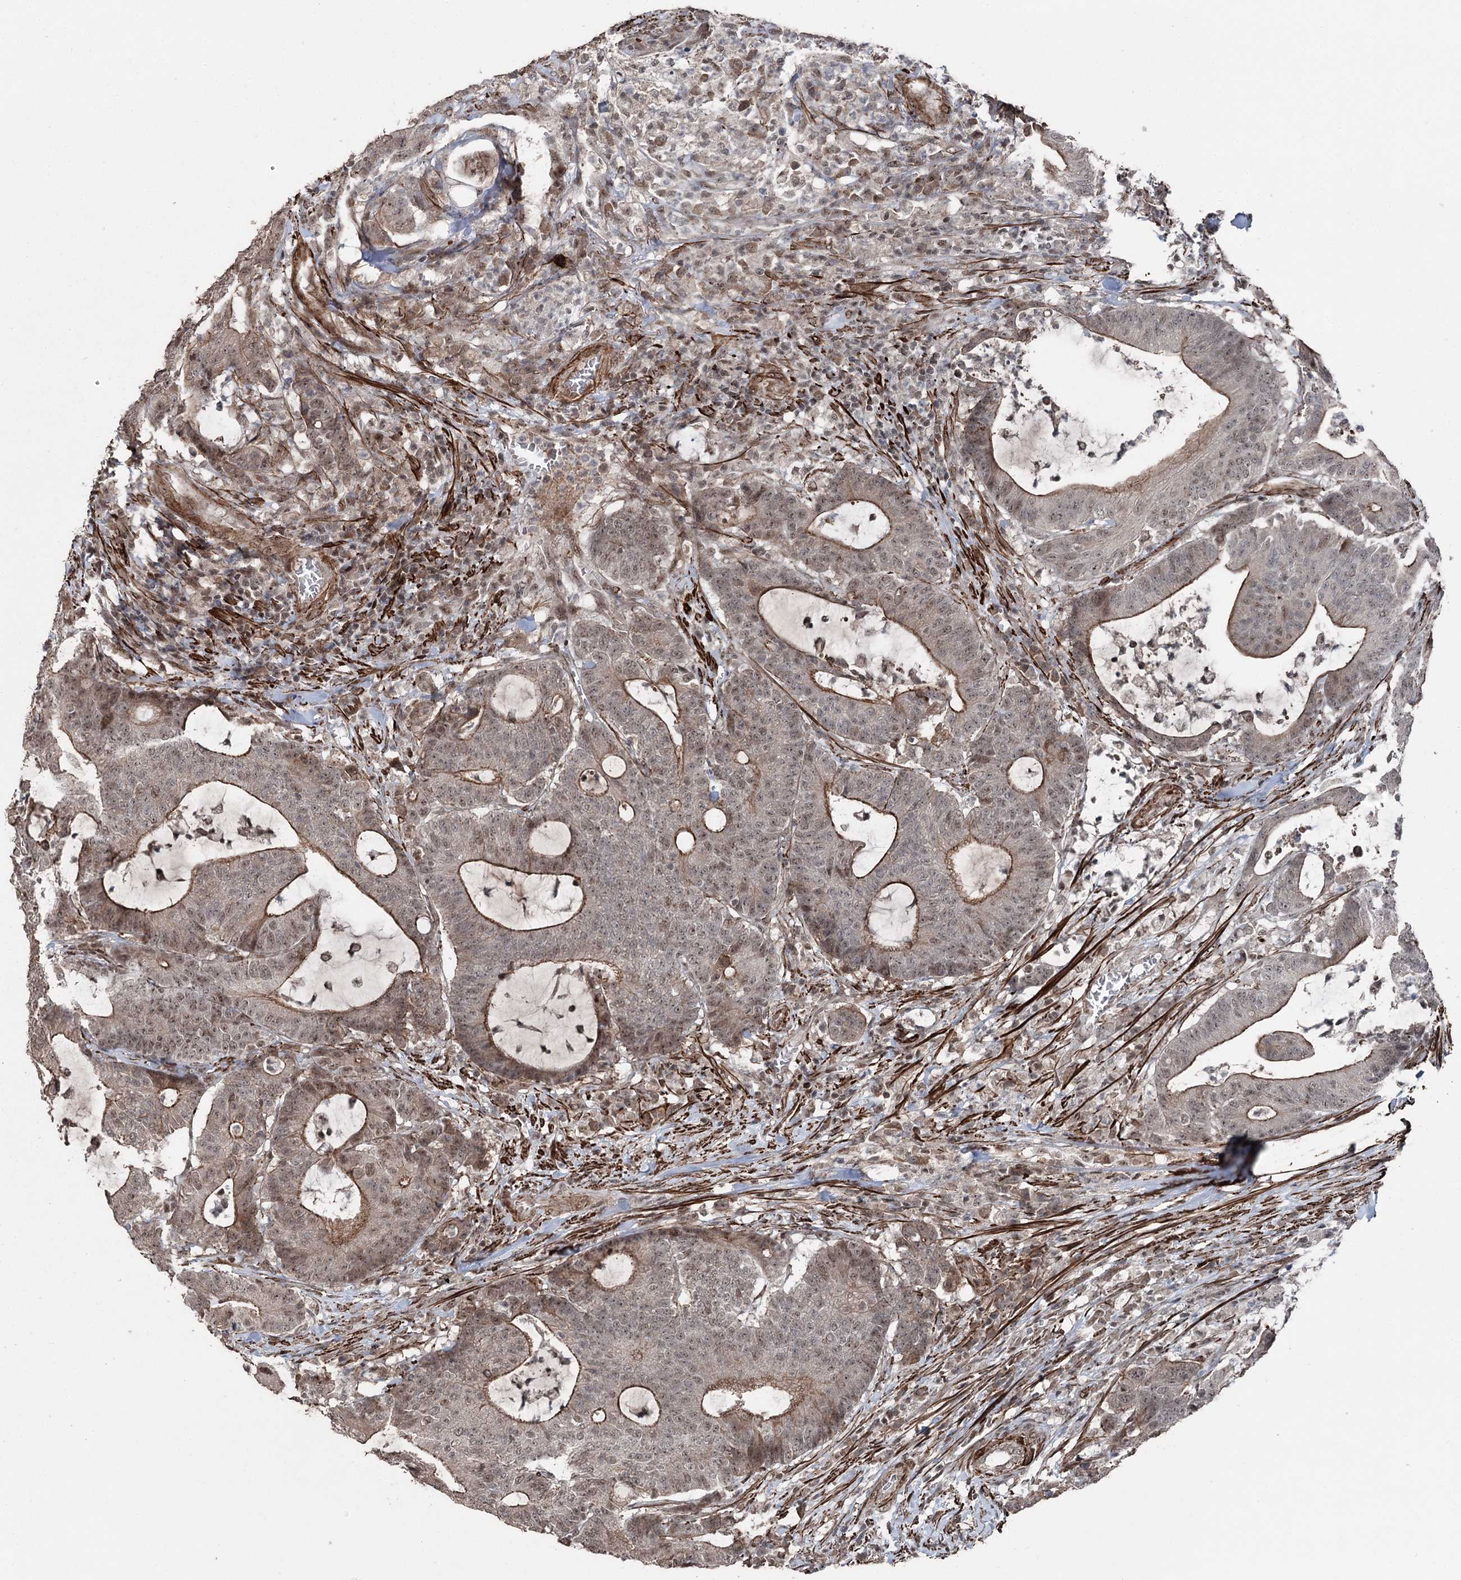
{"staining": {"intensity": "moderate", "quantity": ">75%", "location": "cytoplasmic/membranous,nuclear"}, "tissue": "colorectal cancer", "cell_type": "Tumor cells", "image_type": "cancer", "snomed": [{"axis": "morphology", "description": "Adenocarcinoma, NOS"}, {"axis": "topography", "description": "Colon"}], "caption": "Moderate cytoplasmic/membranous and nuclear protein expression is appreciated in approximately >75% of tumor cells in colorectal adenocarcinoma.", "gene": "CCDC82", "patient": {"sex": "female", "age": 84}}